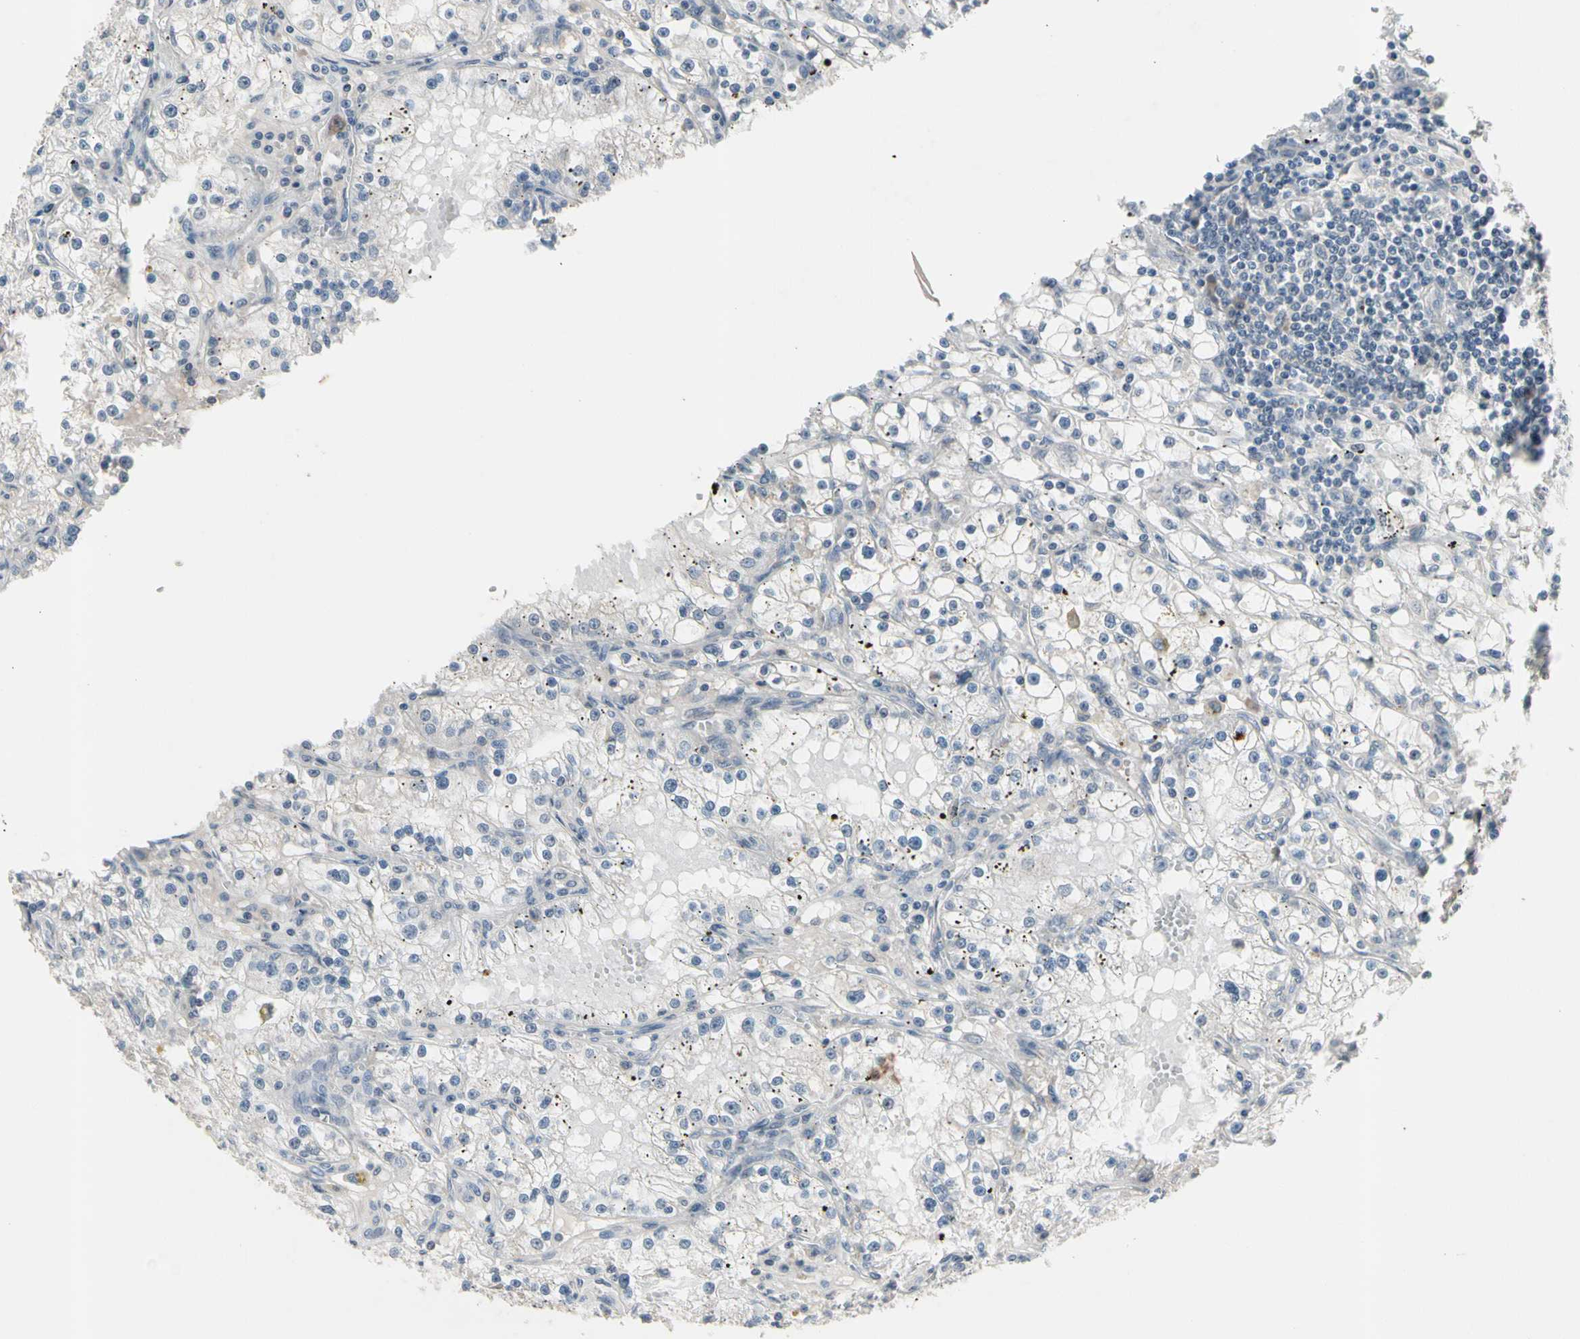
{"staining": {"intensity": "negative", "quantity": "none", "location": "none"}, "tissue": "renal cancer", "cell_type": "Tumor cells", "image_type": "cancer", "snomed": [{"axis": "morphology", "description": "Adenocarcinoma, NOS"}, {"axis": "topography", "description": "Kidney"}], "caption": "DAB immunohistochemical staining of renal cancer demonstrates no significant expression in tumor cells.", "gene": "SV2A", "patient": {"sex": "male", "age": 56}}